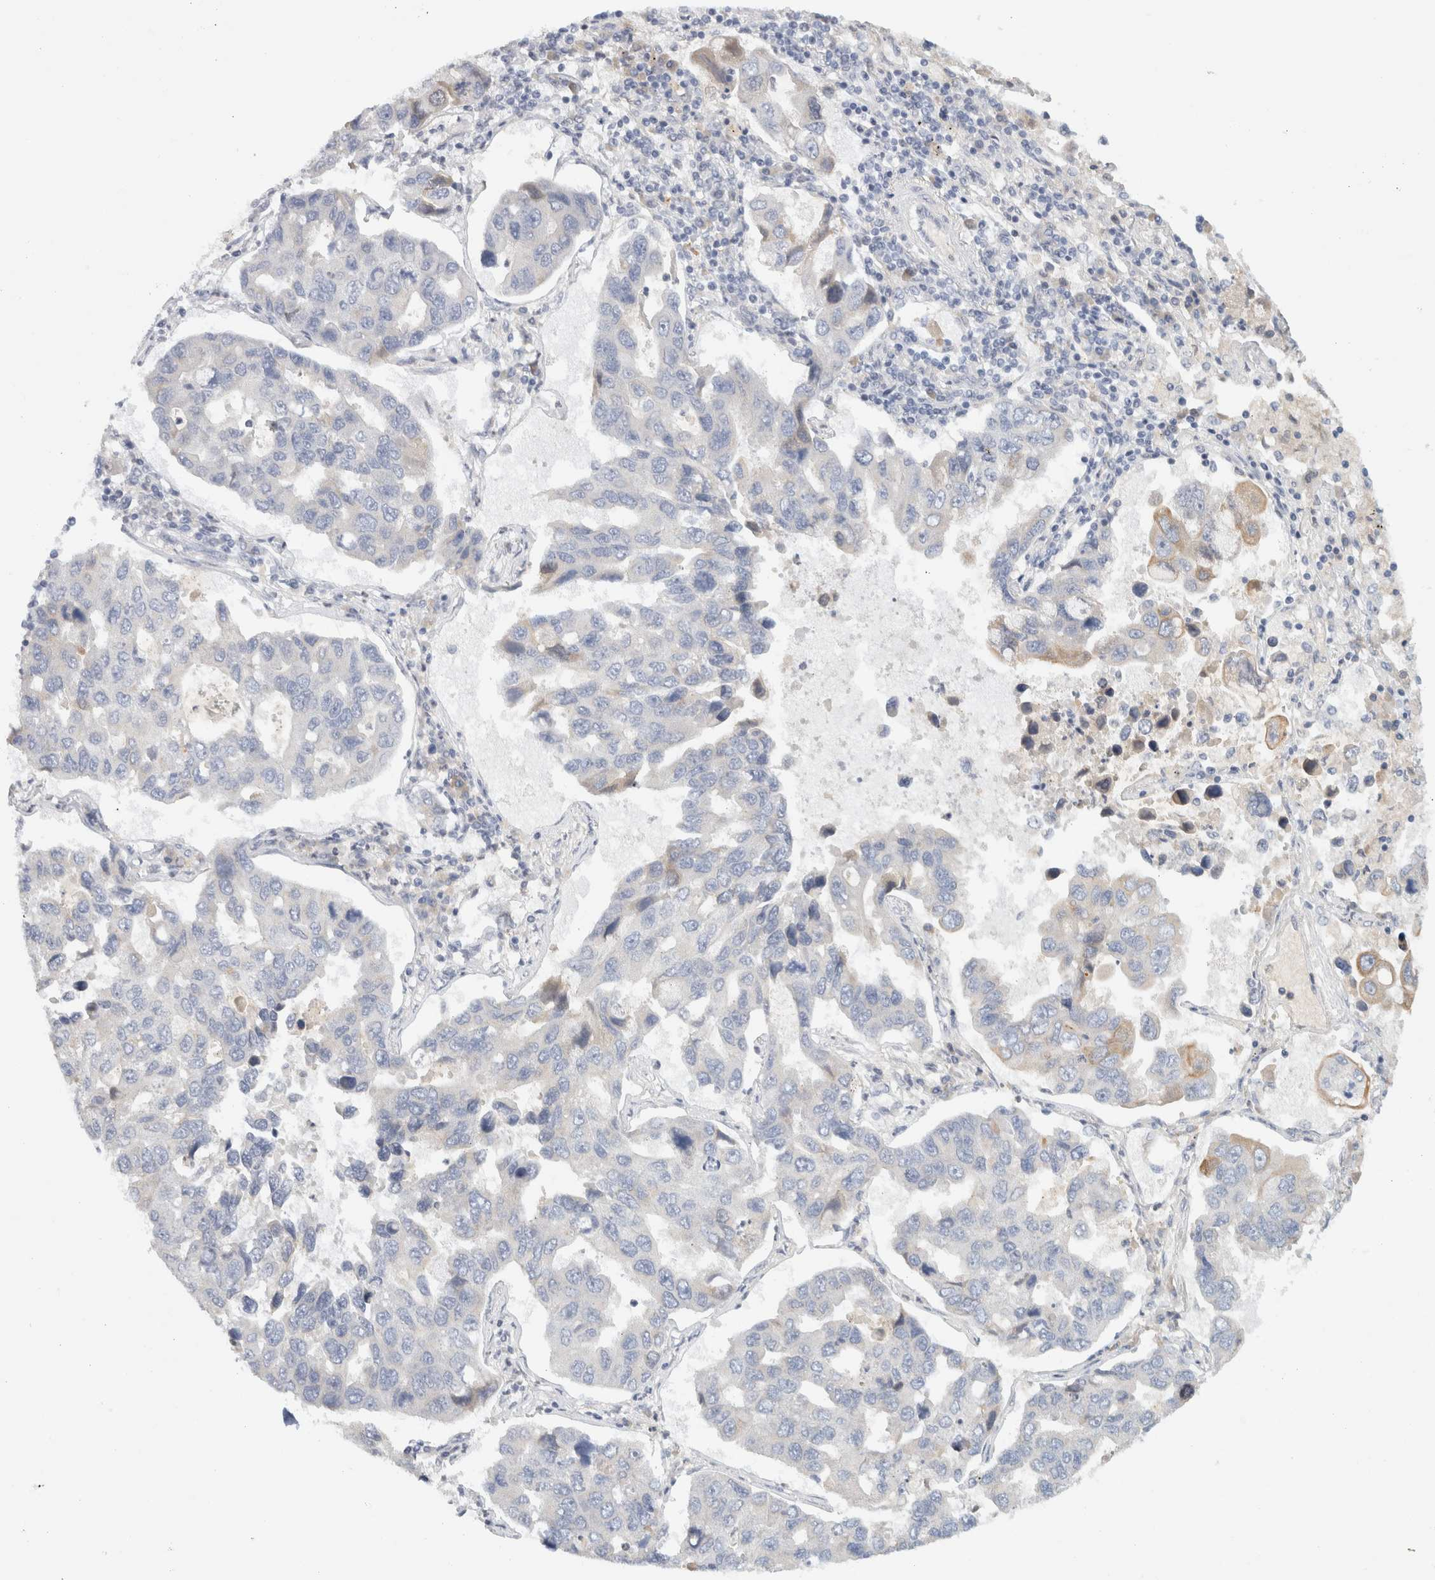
{"staining": {"intensity": "negative", "quantity": "none", "location": "none"}, "tissue": "lung cancer", "cell_type": "Tumor cells", "image_type": "cancer", "snomed": [{"axis": "morphology", "description": "Adenocarcinoma, NOS"}, {"axis": "topography", "description": "Lung"}], "caption": "Tumor cells show no significant positivity in lung adenocarcinoma.", "gene": "STK31", "patient": {"sex": "male", "age": 64}}